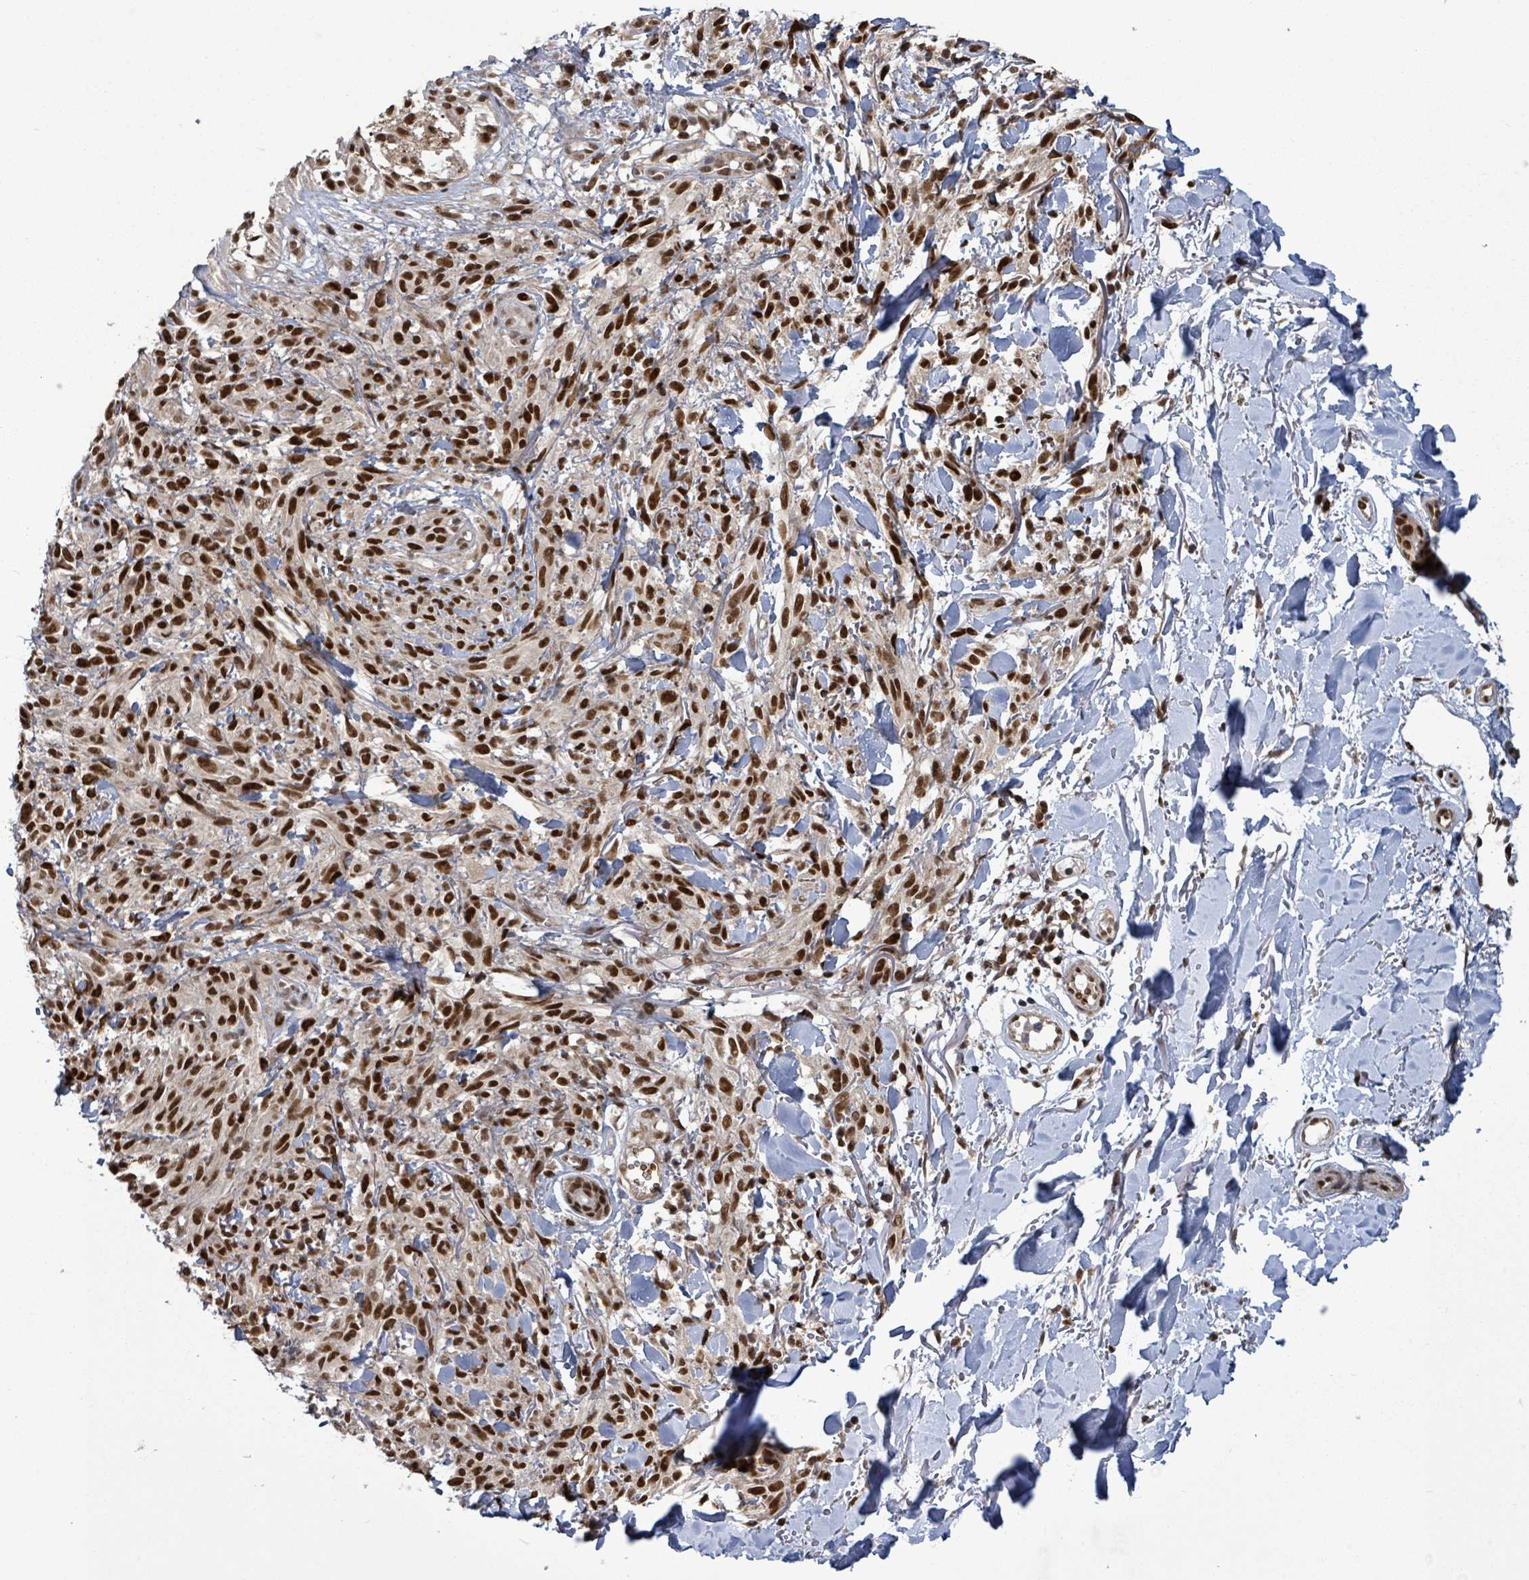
{"staining": {"intensity": "strong", "quantity": ">75%", "location": "nuclear"}, "tissue": "melanoma", "cell_type": "Tumor cells", "image_type": "cancer", "snomed": [{"axis": "morphology", "description": "Malignant melanoma, NOS"}, {"axis": "topography", "description": "Skin of forearm"}], "caption": "Tumor cells exhibit strong nuclear expression in about >75% of cells in malignant melanoma.", "gene": "PATZ1", "patient": {"sex": "female", "age": 65}}